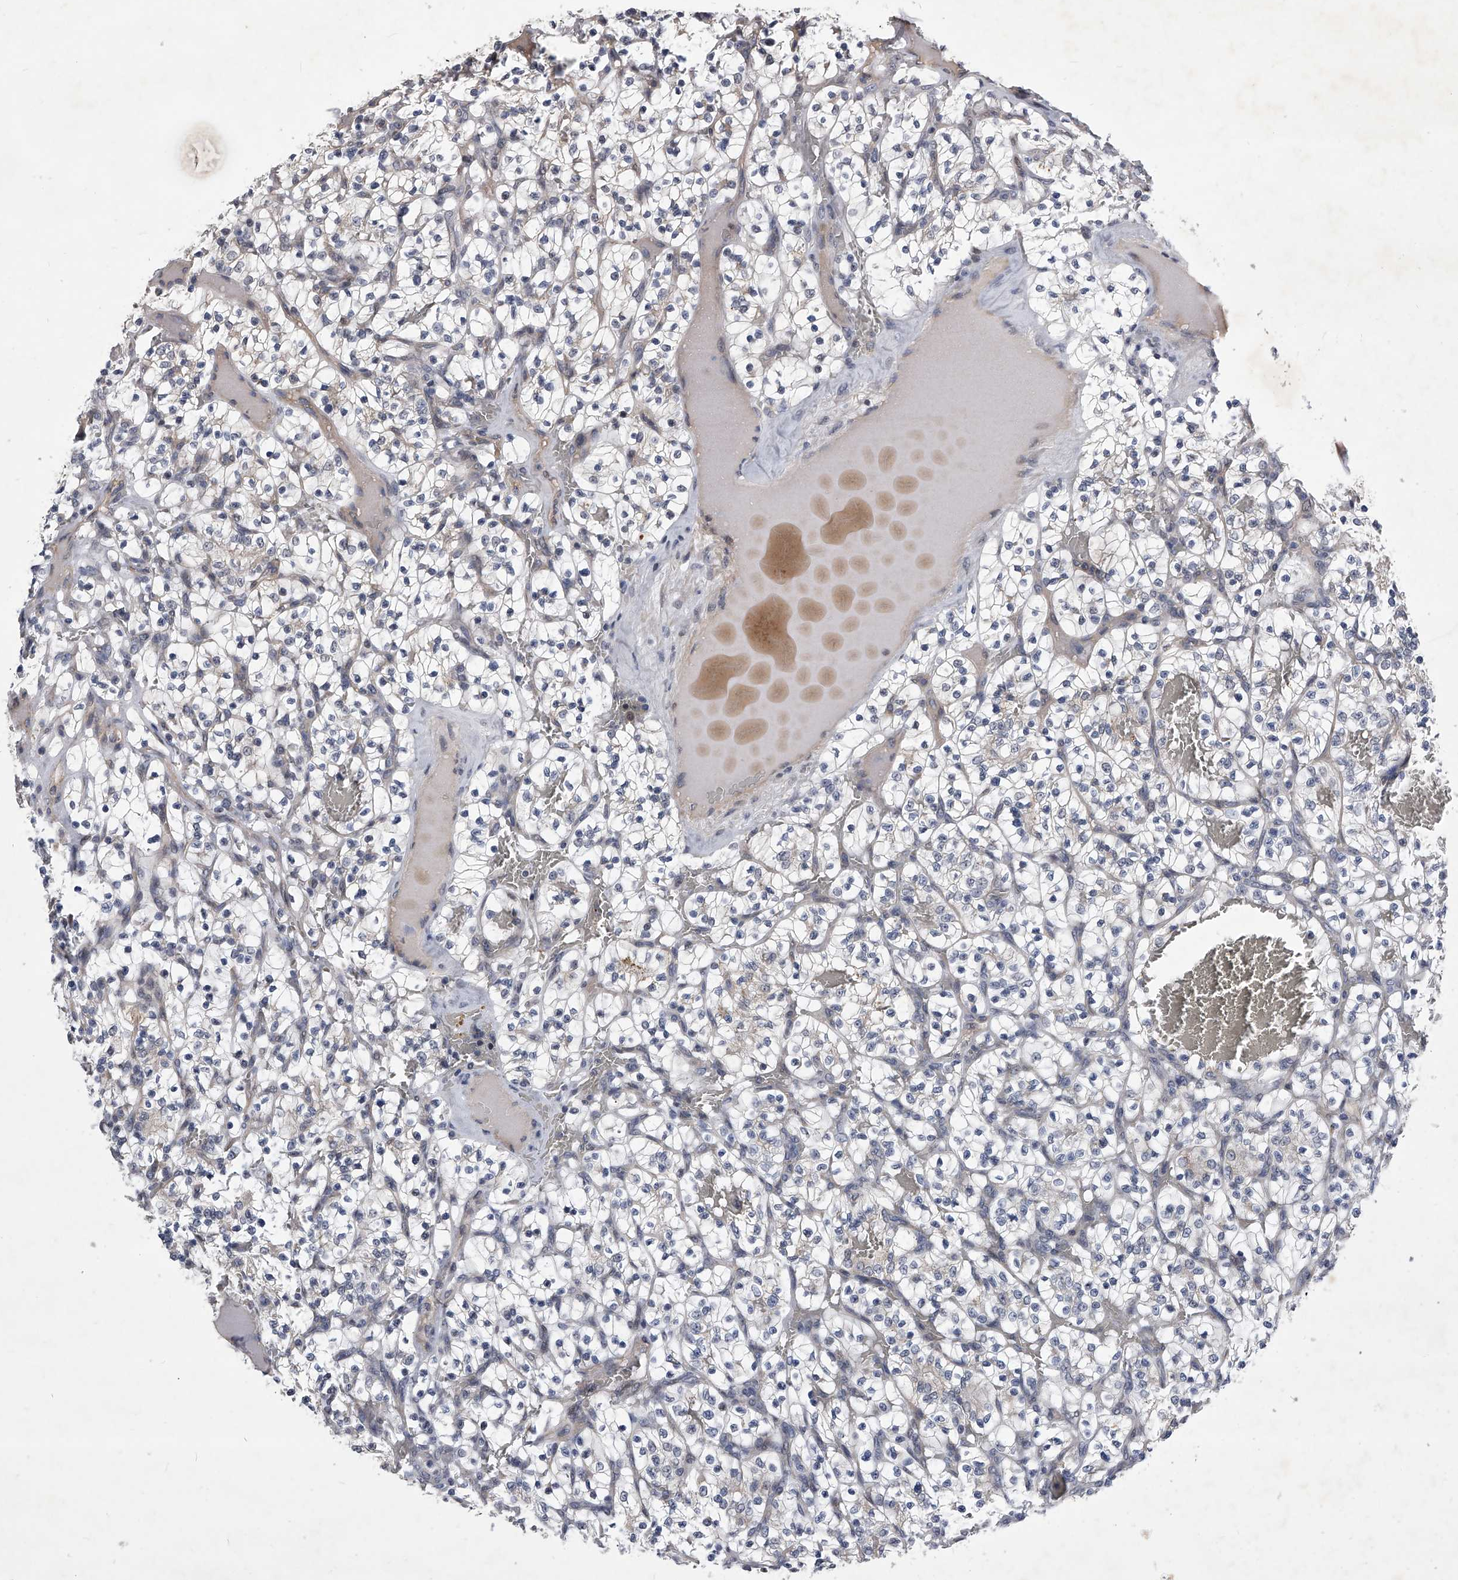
{"staining": {"intensity": "negative", "quantity": "none", "location": "none"}, "tissue": "renal cancer", "cell_type": "Tumor cells", "image_type": "cancer", "snomed": [{"axis": "morphology", "description": "Adenocarcinoma, NOS"}, {"axis": "topography", "description": "Kidney"}], "caption": "Human adenocarcinoma (renal) stained for a protein using IHC exhibits no expression in tumor cells.", "gene": "ZNF76", "patient": {"sex": "female", "age": 57}}